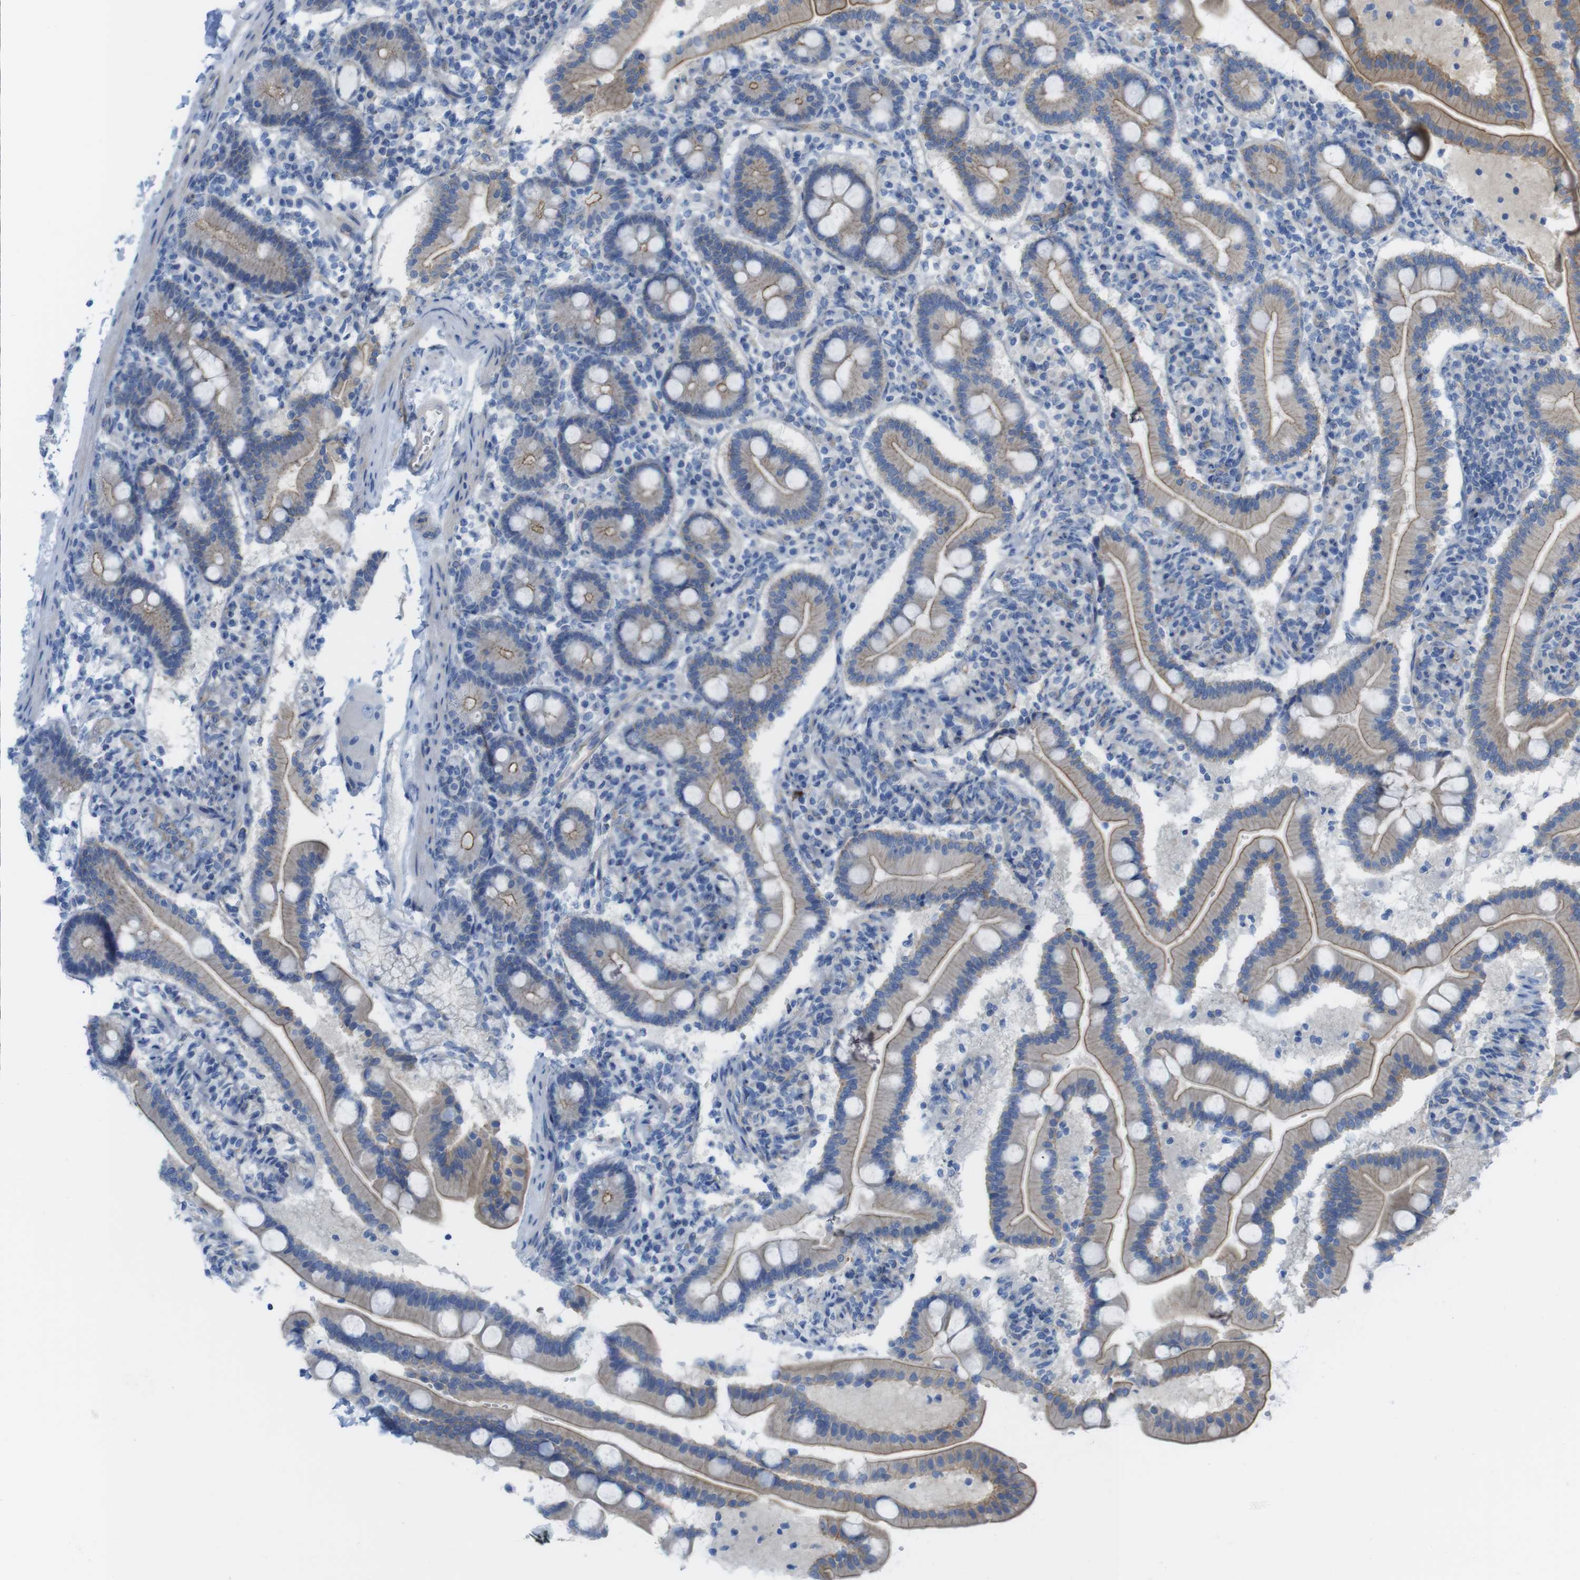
{"staining": {"intensity": "strong", "quantity": "25%-75%", "location": "cytoplasmic/membranous"}, "tissue": "duodenum", "cell_type": "Glandular cells", "image_type": "normal", "snomed": [{"axis": "morphology", "description": "Normal tissue, NOS"}, {"axis": "topography", "description": "Duodenum"}], "caption": "The histopathology image shows staining of benign duodenum, revealing strong cytoplasmic/membranous protein positivity (brown color) within glandular cells.", "gene": "PREX2", "patient": {"sex": "male", "age": 54}}